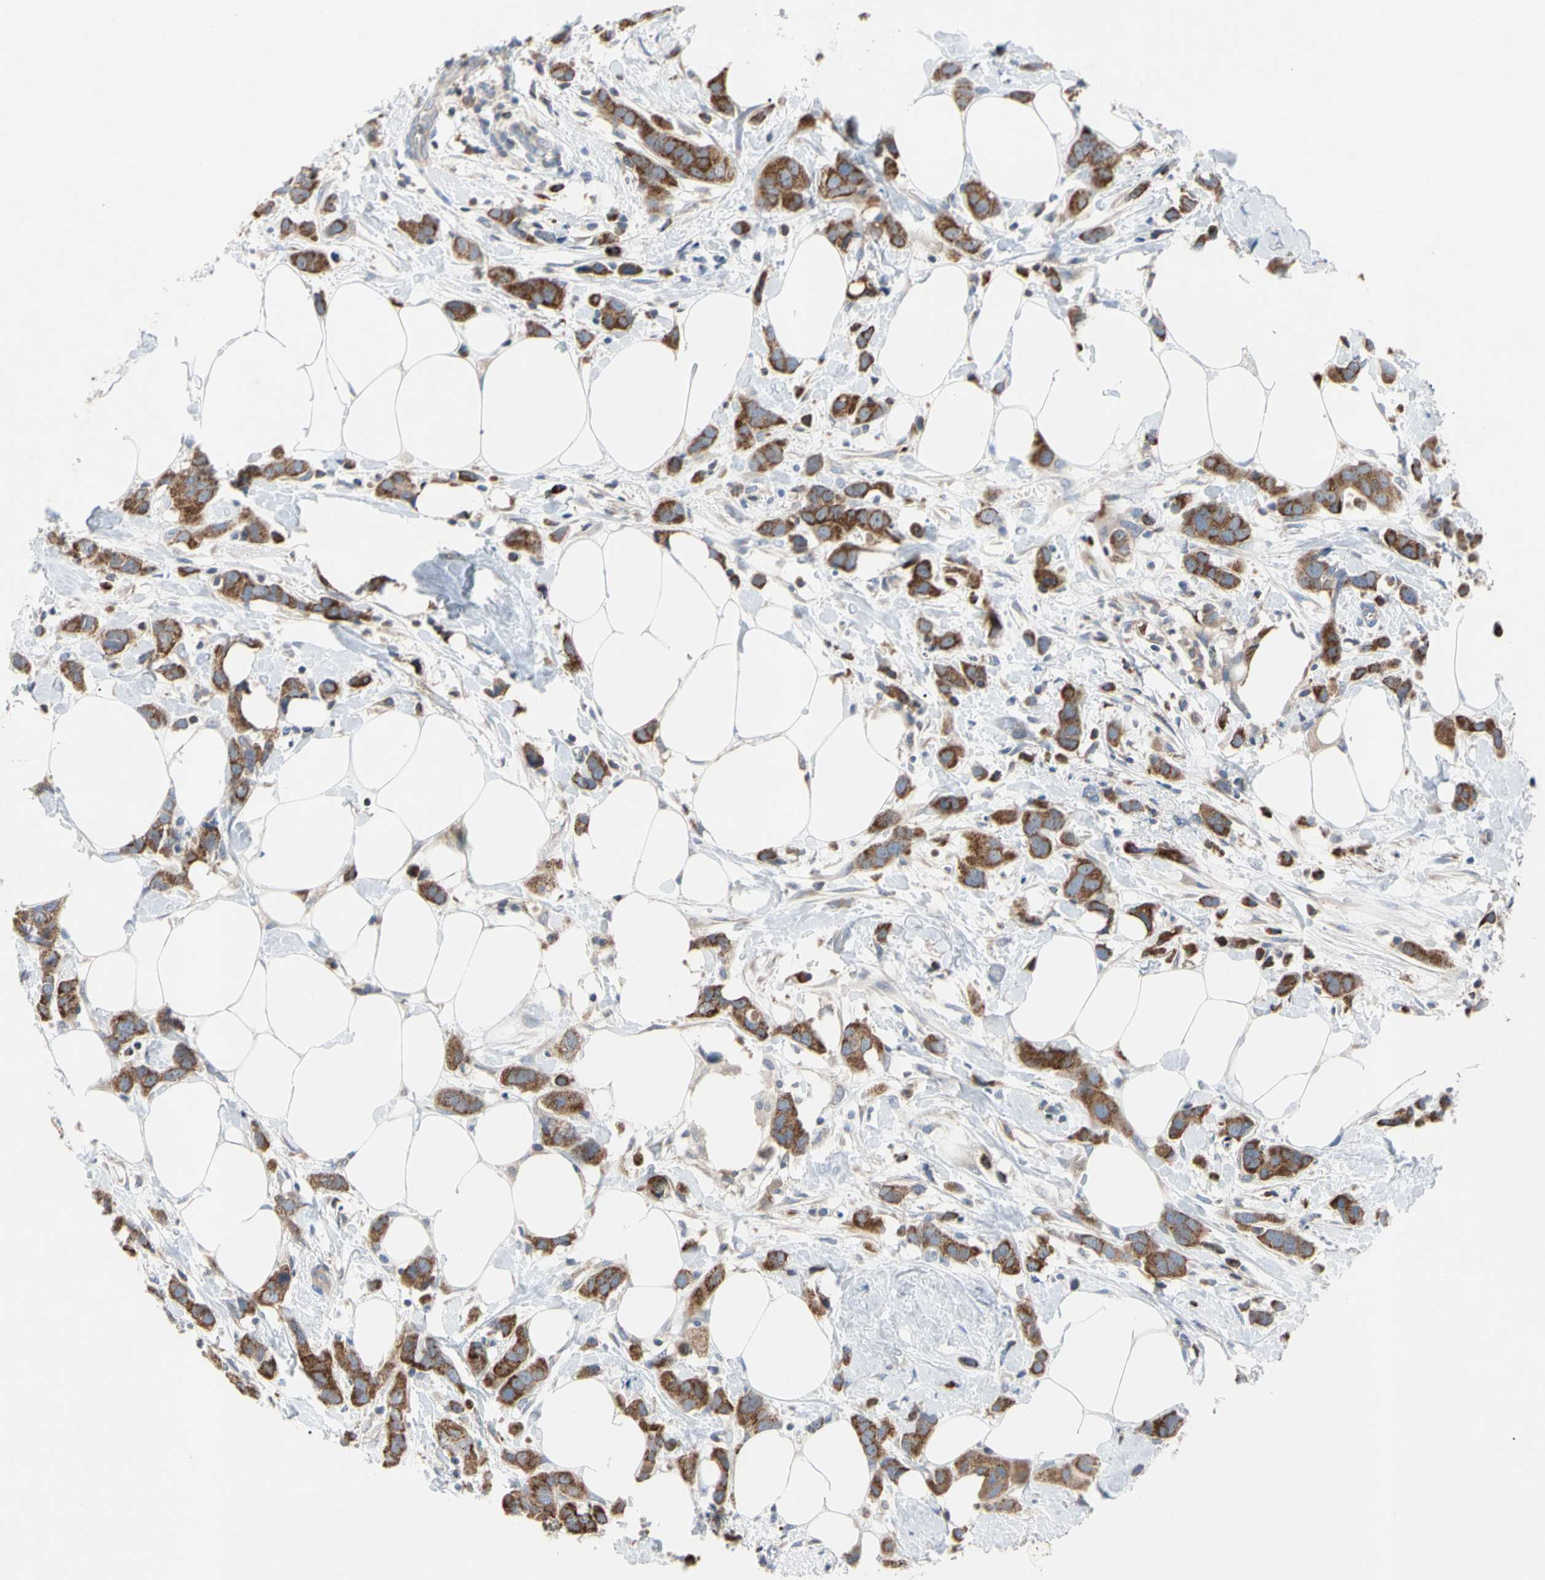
{"staining": {"intensity": "moderate", "quantity": ">75%", "location": "cytoplasmic/membranous"}, "tissue": "breast cancer", "cell_type": "Tumor cells", "image_type": "cancer", "snomed": [{"axis": "morphology", "description": "Normal tissue, NOS"}, {"axis": "morphology", "description": "Duct carcinoma"}, {"axis": "topography", "description": "Breast"}], "caption": "An image of breast invasive ductal carcinoma stained for a protein displays moderate cytoplasmic/membranous brown staining in tumor cells.", "gene": "MCL1", "patient": {"sex": "female", "age": 50}}